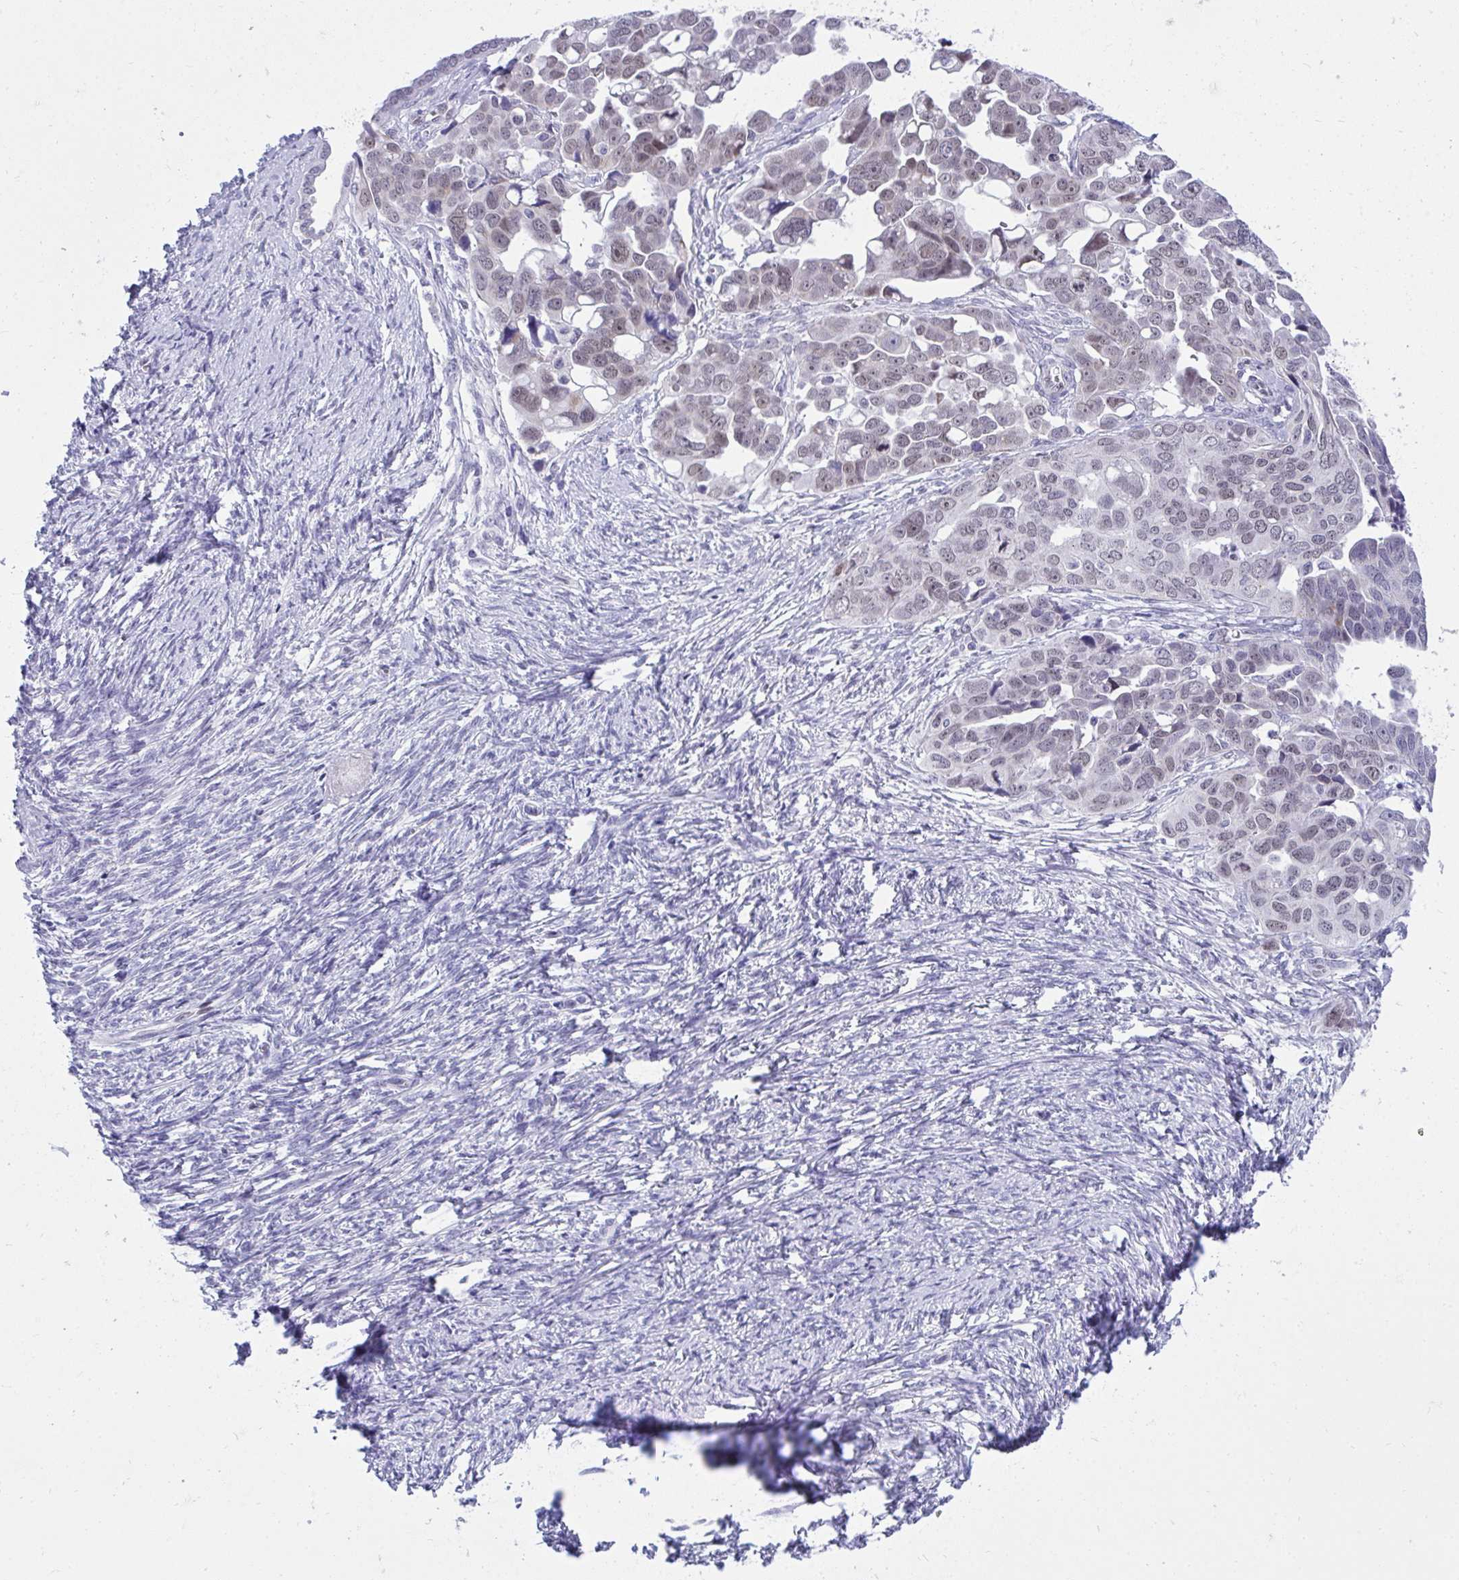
{"staining": {"intensity": "weak", "quantity": "<25%", "location": "nuclear"}, "tissue": "ovarian cancer", "cell_type": "Tumor cells", "image_type": "cancer", "snomed": [{"axis": "morphology", "description": "Cystadenocarcinoma, serous, NOS"}, {"axis": "topography", "description": "Ovary"}], "caption": "Immunohistochemistry image of human serous cystadenocarcinoma (ovarian) stained for a protein (brown), which displays no positivity in tumor cells.", "gene": "TEAD4", "patient": {"sex": "female", "age": 59}}